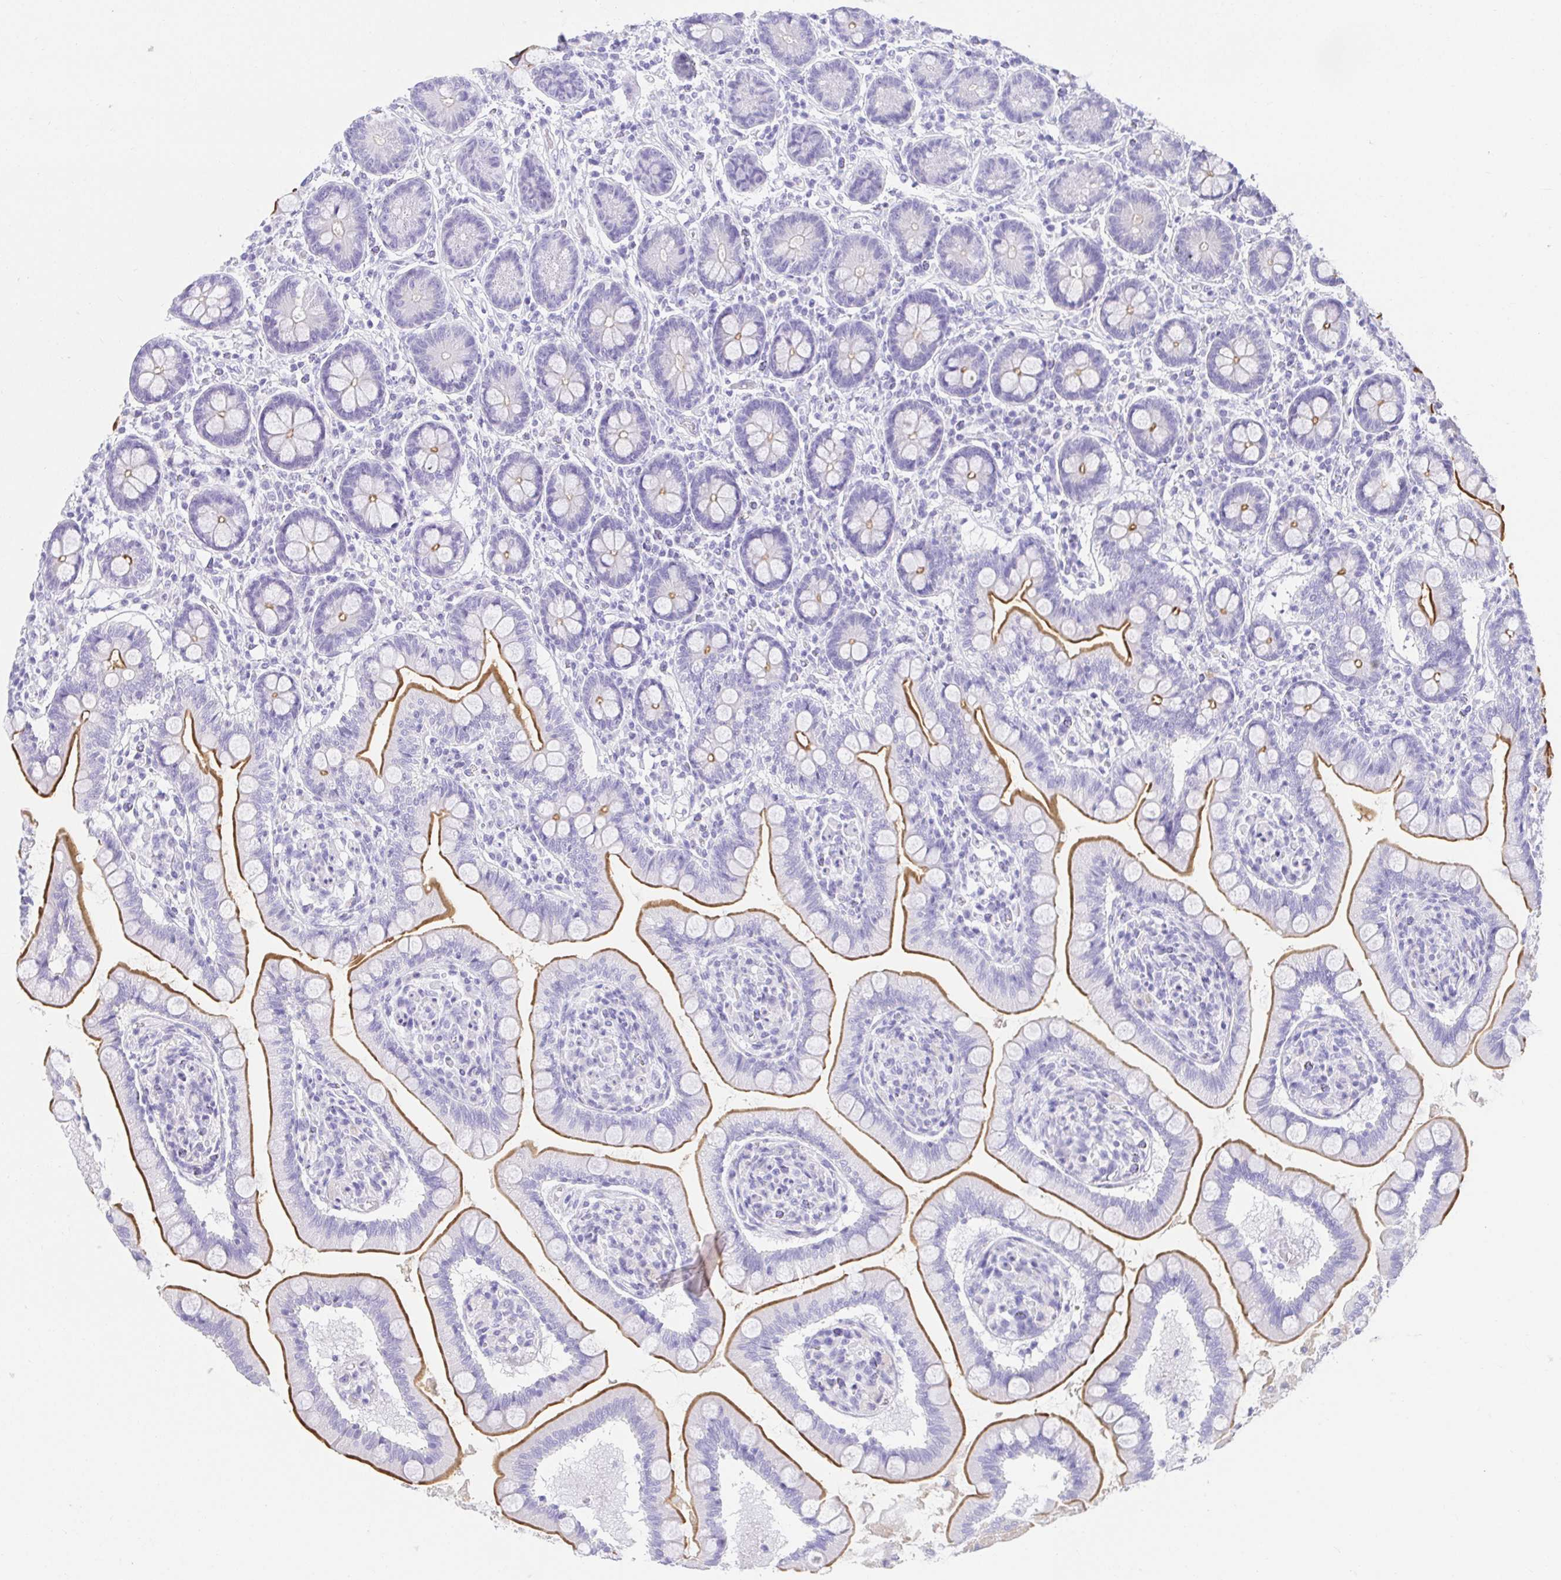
{"staining": {"intensity": "moderate", "quantity": "25%-75%", "location": "cytoplasmic/membranous"}, "tissue": "small intestine", "cell_type": "Glandular cells", "image_type": "normal", "snomed": [{"axis": "morphology", "description": "Normal tissue, NOS"}, {"axis": "topography", "description": "Small intestine"}], "caption": "Protein staining exhibits moderate cytoplasmic/membranous positivity in about 25%-75% of glandular cells in unremarkable small intestine. Using DAB (brown) and hematoxylin (blue) stains, captured at high magnification using brightfield microscopy.", "gene": "VGLL1", "patient": {"sex": "female", "age": 64}}